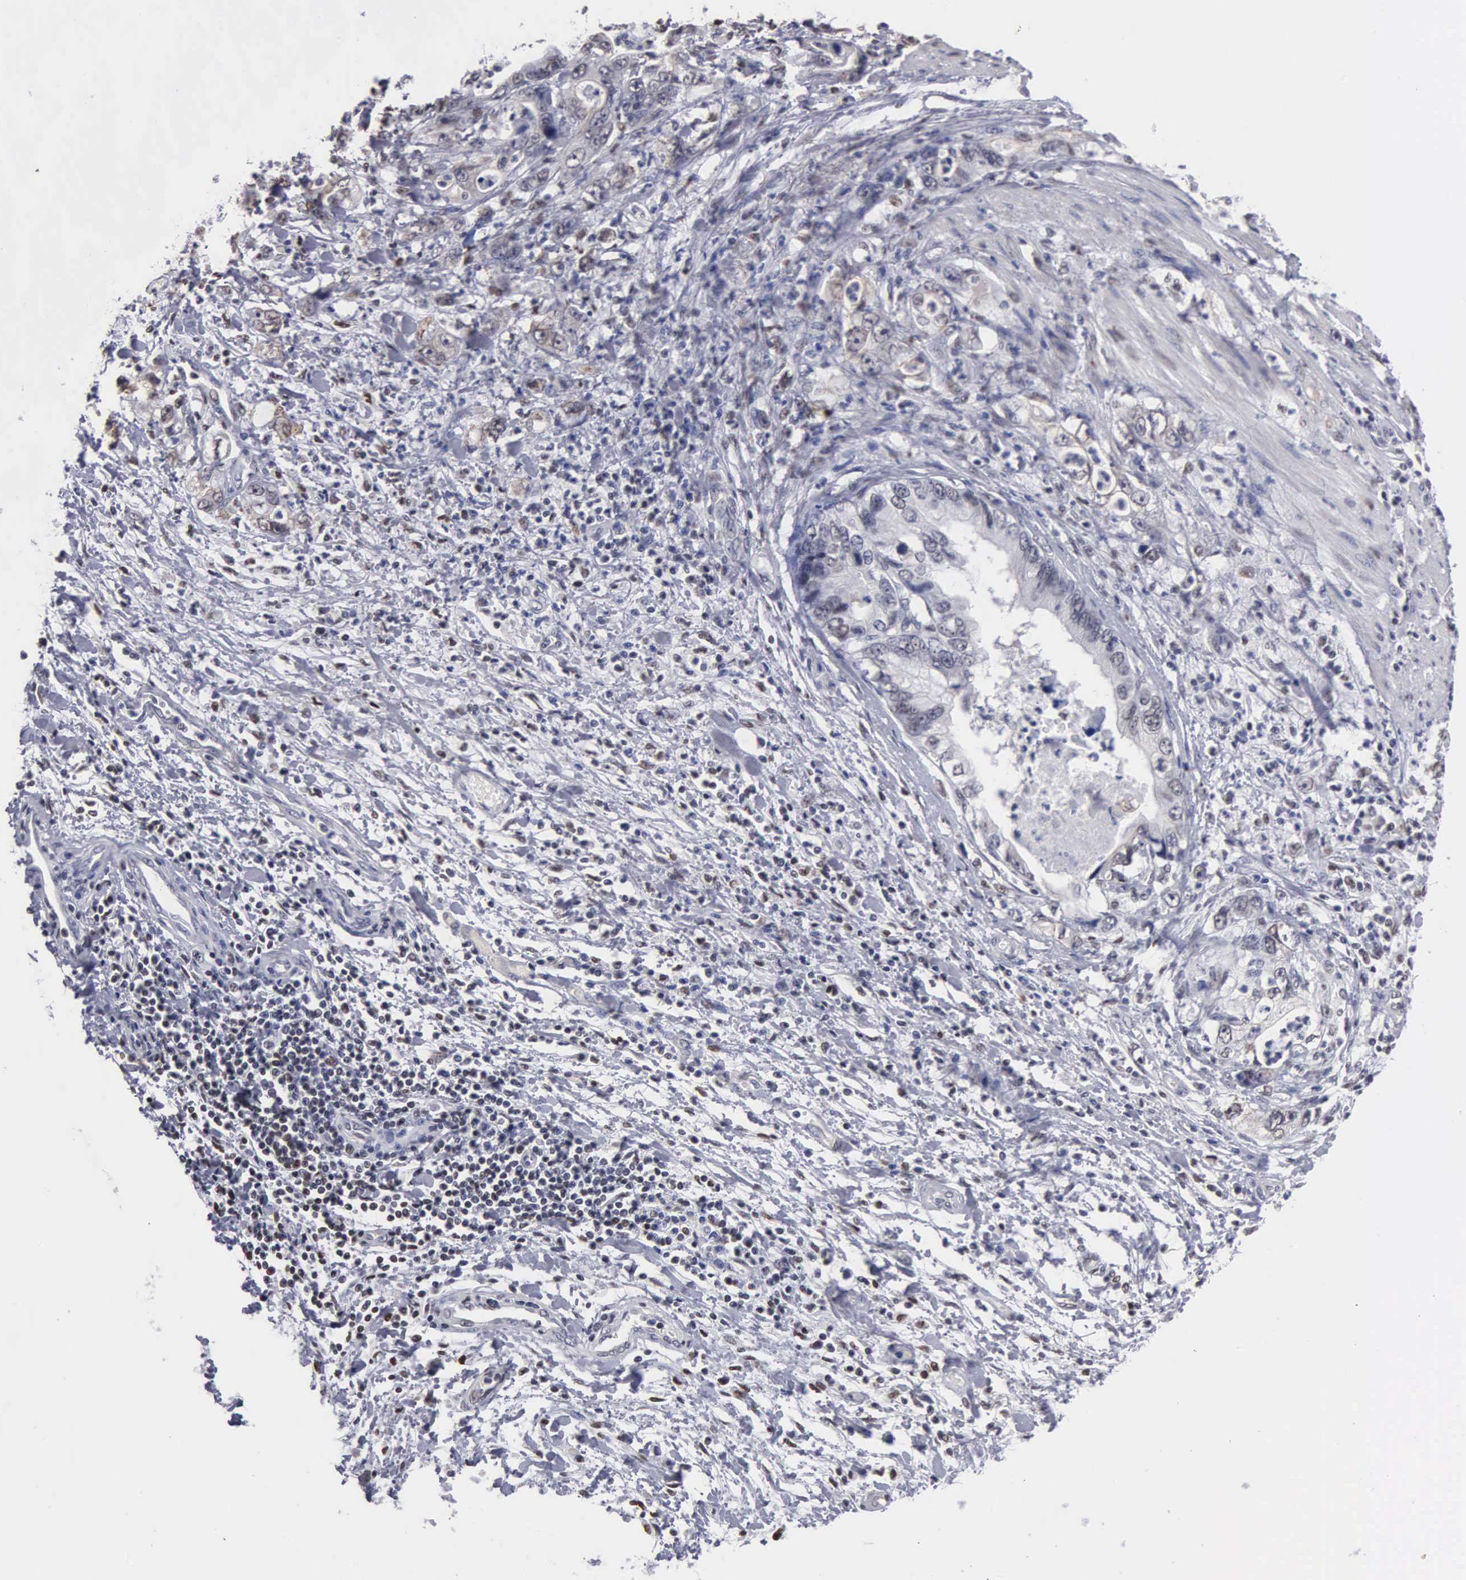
{"staining": {"intensity": "negative", "quantity": "none", "location": "none"}, "tissue": "stomach cancer", "cell_type": "Tumor cells", "image_type": "cancer", "snomed": [{"axis": "morphology", "description": "Adenocarcinoma, NOS"}, {"axis": "topography", "description": "Pancreas"}, {"axis": "topography", "description": "Stomach, upper"}], "caption": "Immunohistochemistry (IHC) histopathology image of human stomach cancer (adenocarcinoma) stained for a protein (brown), which exhibits no positivity in tumor cells.", "gene": "CCNG1", "patient": {"sex": "male", "age": 77}}